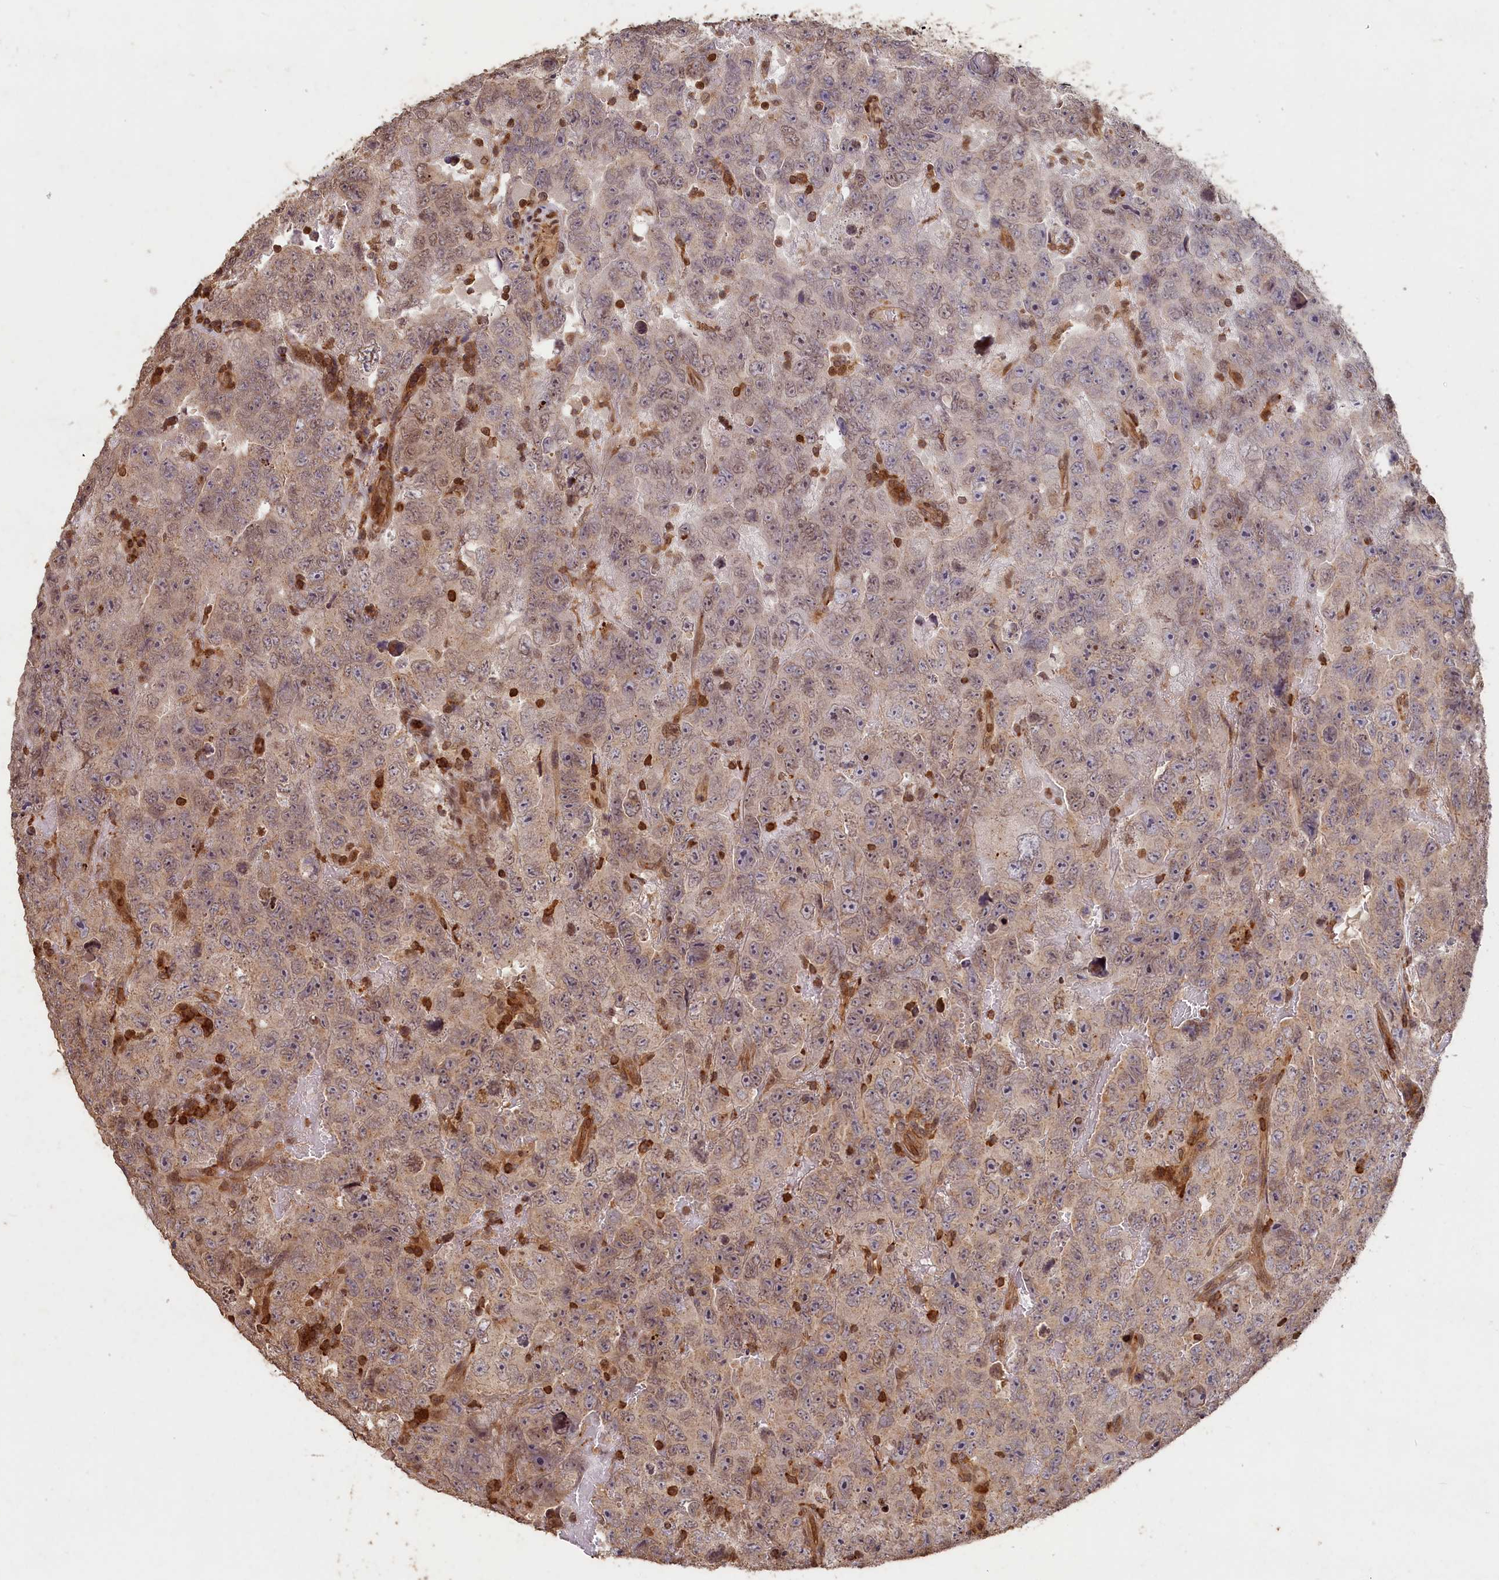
{"staining": {"intensity": "weak", "quantity": "<25%", "location": "cytoplasmic/membranous,nuclear"}, "tissue": "testis cancer", "cell_type": "Tumor cells", "image_type": "cancer", "snomed": [{"axis": "morphology", "description": "Carcinoma, Embryonal, NOS"}, {"axis": "topography", "description": "Testis"}], "caption": "The photomicrograph demonstrates no staining of tumor cells in testis cancer.", "gene": "MADD", "patient": {"sex": "male", "age": 45}}